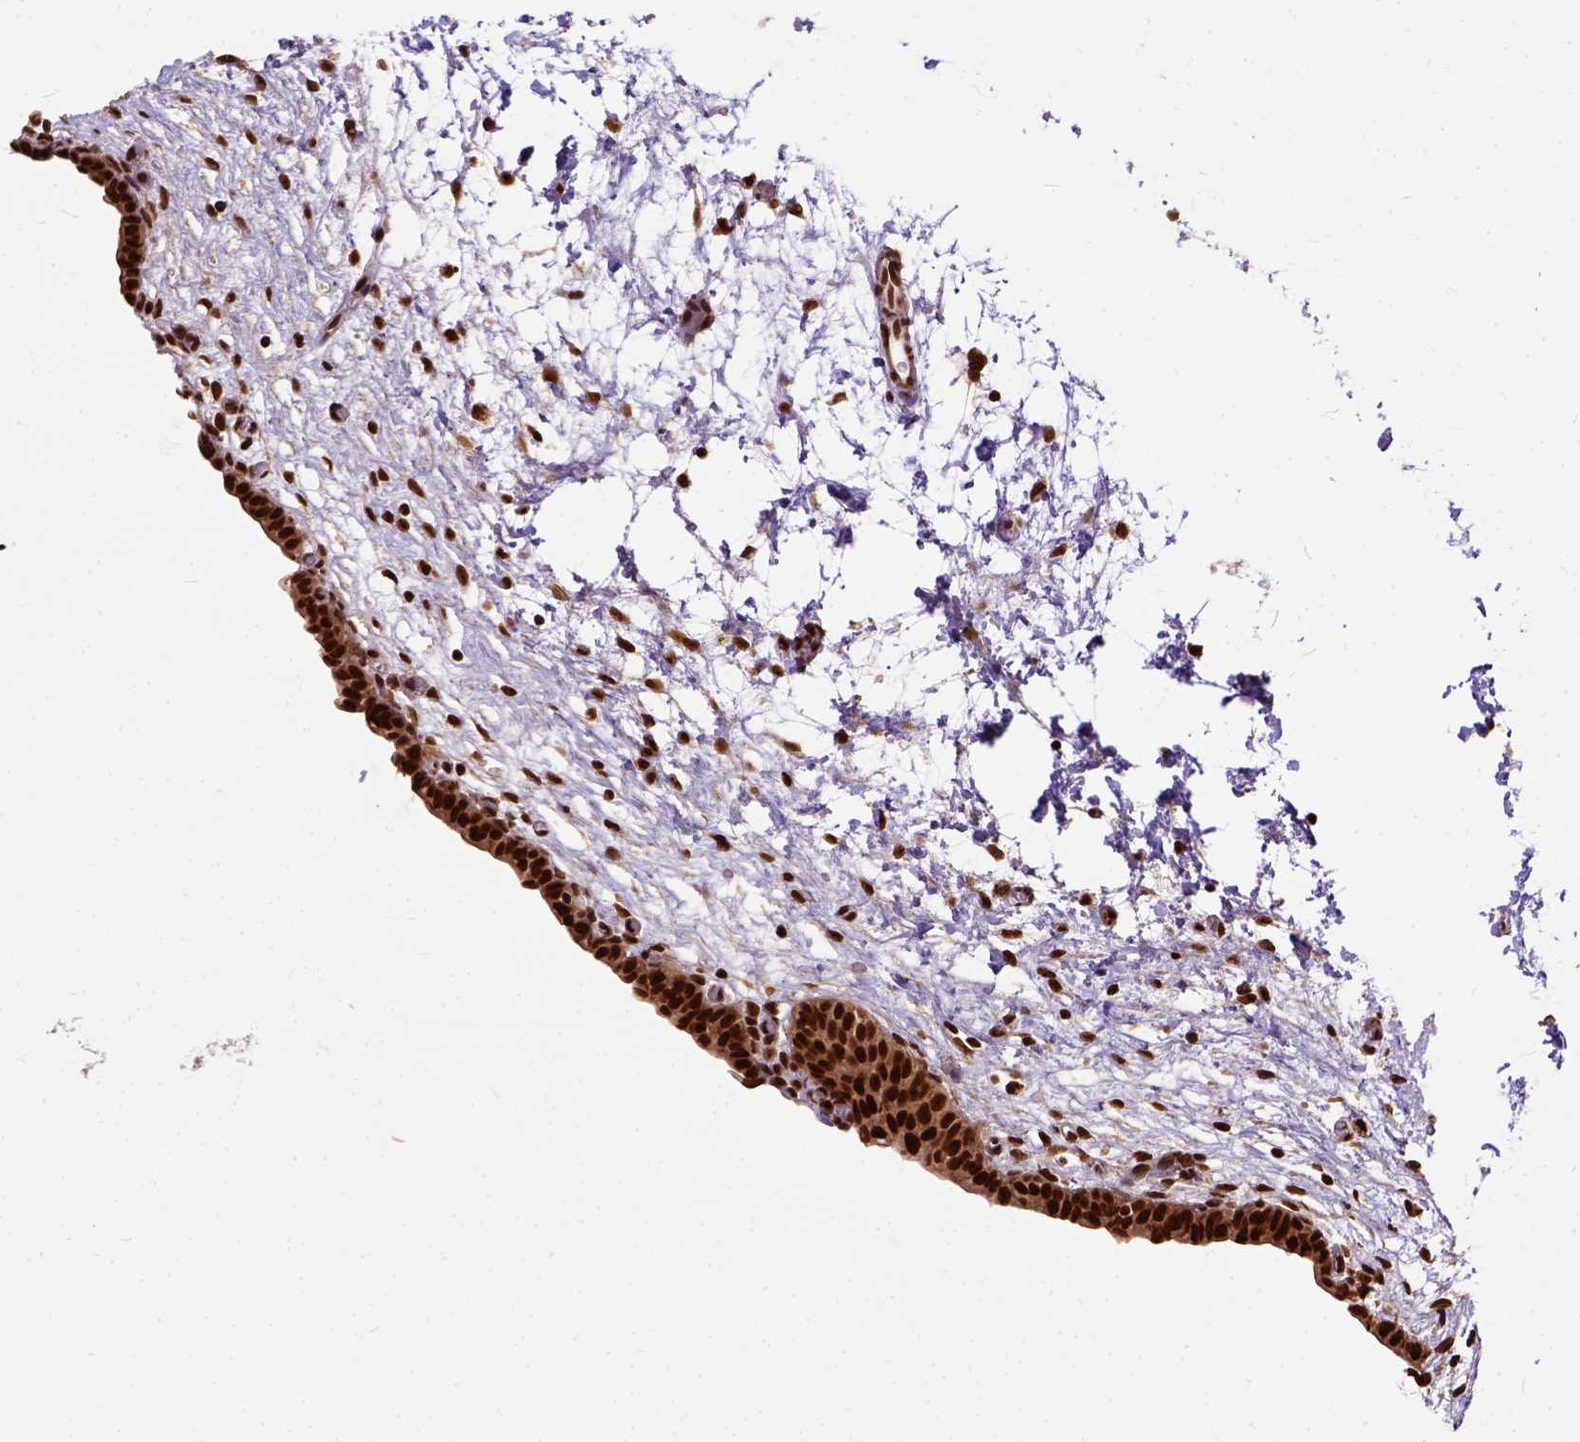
{"staining": {"intensity": "strong", "quantity": ">75%", "location": "nuclear"}, "tissue": "urinary bladder", "cell_type": "Urothelial cells", "image_type": "normal", "snomed": [{"axis": "morphology", "description": "Normal tissue, NOS"}, {"axis": "topography", "description": "Urinary bladder"}], "caption": "Protein analysis of unremarkable urinary bladder exhibits strong nuclear positivity in approximately >75% of urothelial cells.", "gene": "NACC1", "patient": {"sex": "male", "age": 69}}